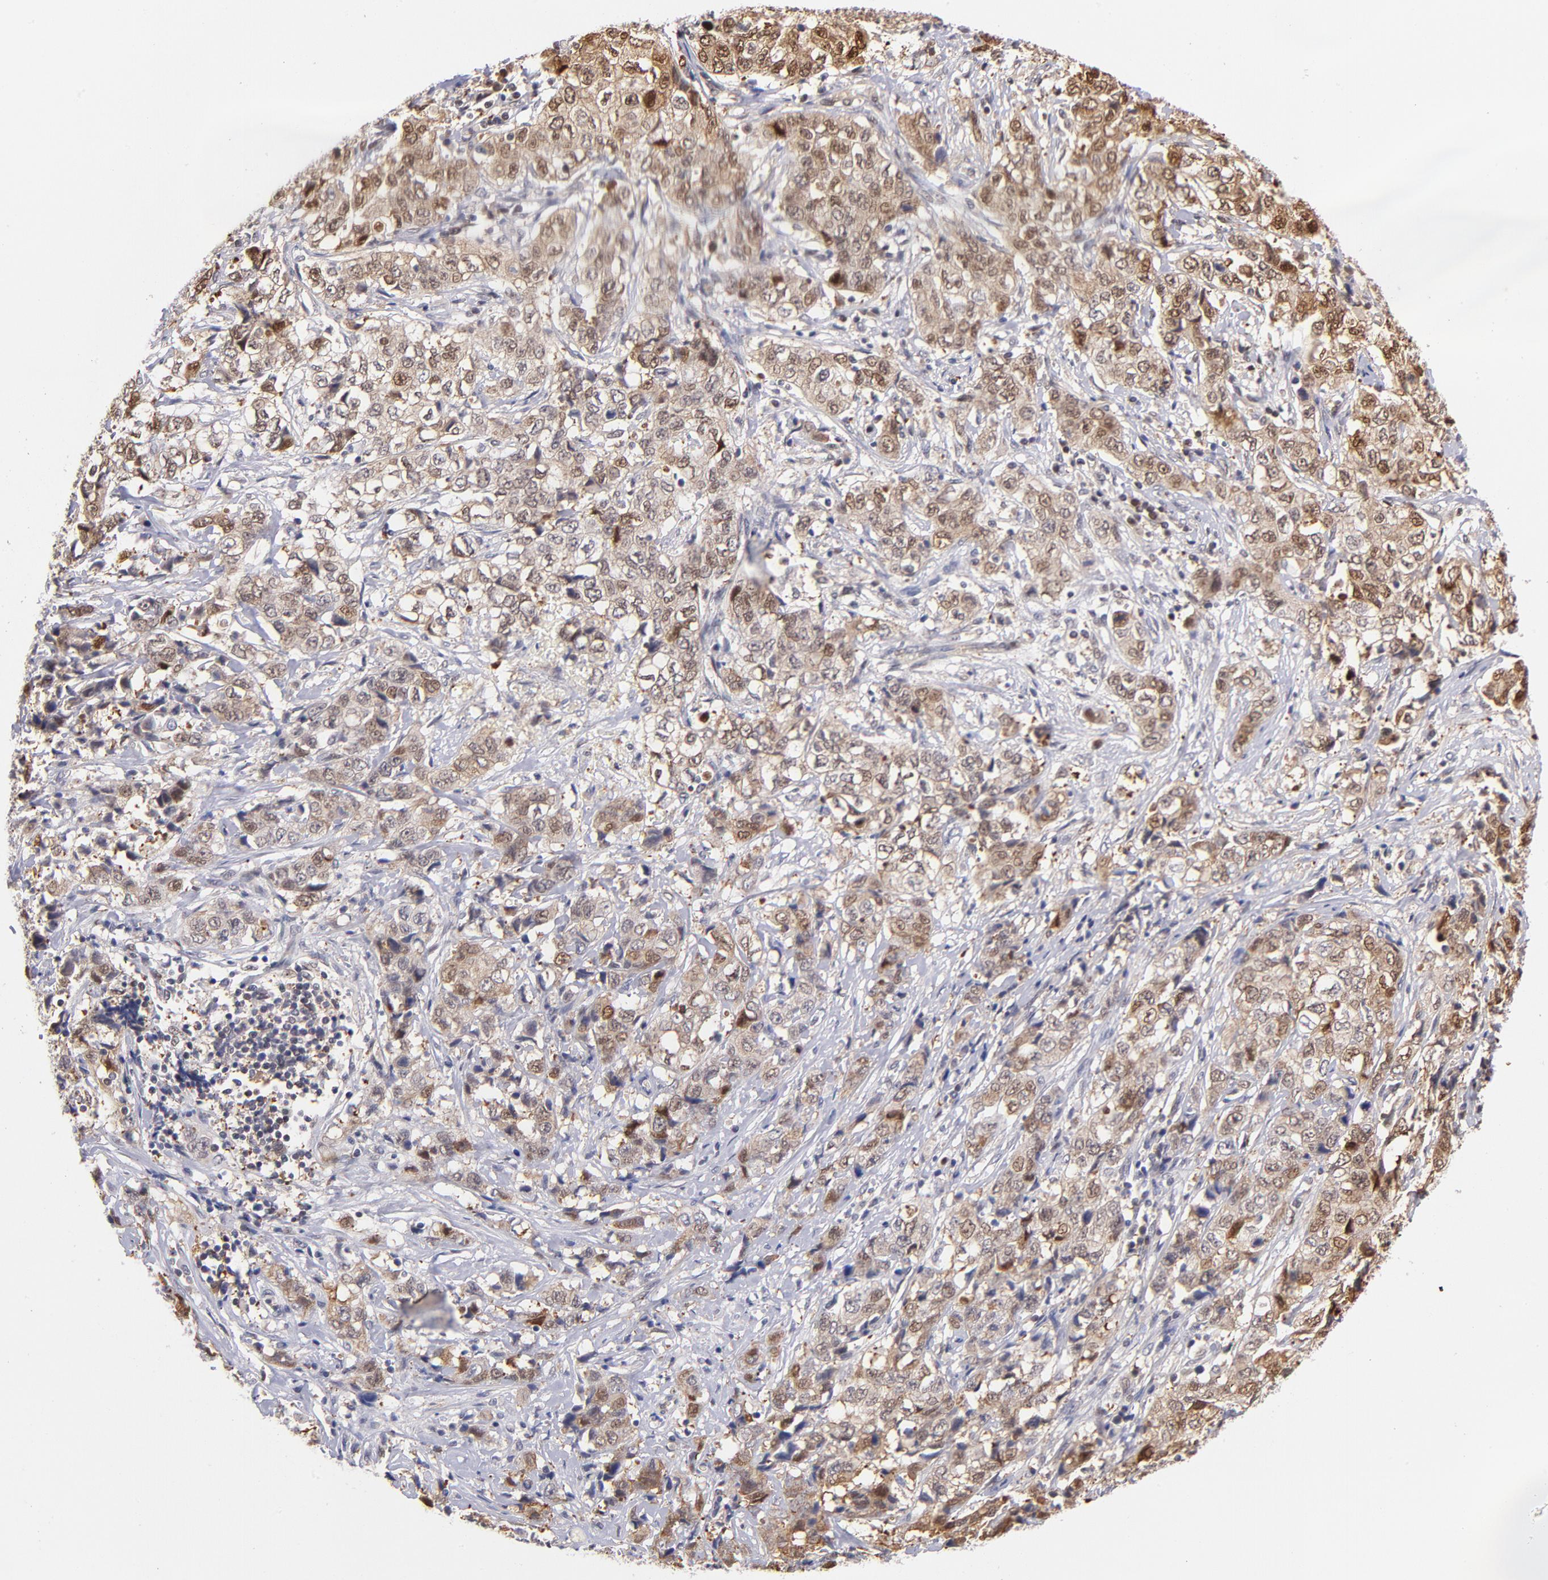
{"staining": {"intensity": "moderate", "quantity": ">75%", "location": "cytoplasmic/membranous,nuclear"}, "tissue": "stomach cancer", "cell_type": "Tumor cells", "image_type": "cancer", "snomed": [{"axis": "morphology", "description": "Adenocarcinoma, NOS"}, {"axis": "topography", "description": "Stomach"}], "caption": "Immunohistochemistry (IHC) of human adenocarcinoma (stomach) demonstrates medium levels of moderate cytoplasmic/membranous and nuclear expression in approximately >75% of tumor cells.", "gene": "YWHAB", "patient": {"sex": "male", "age": 48}}